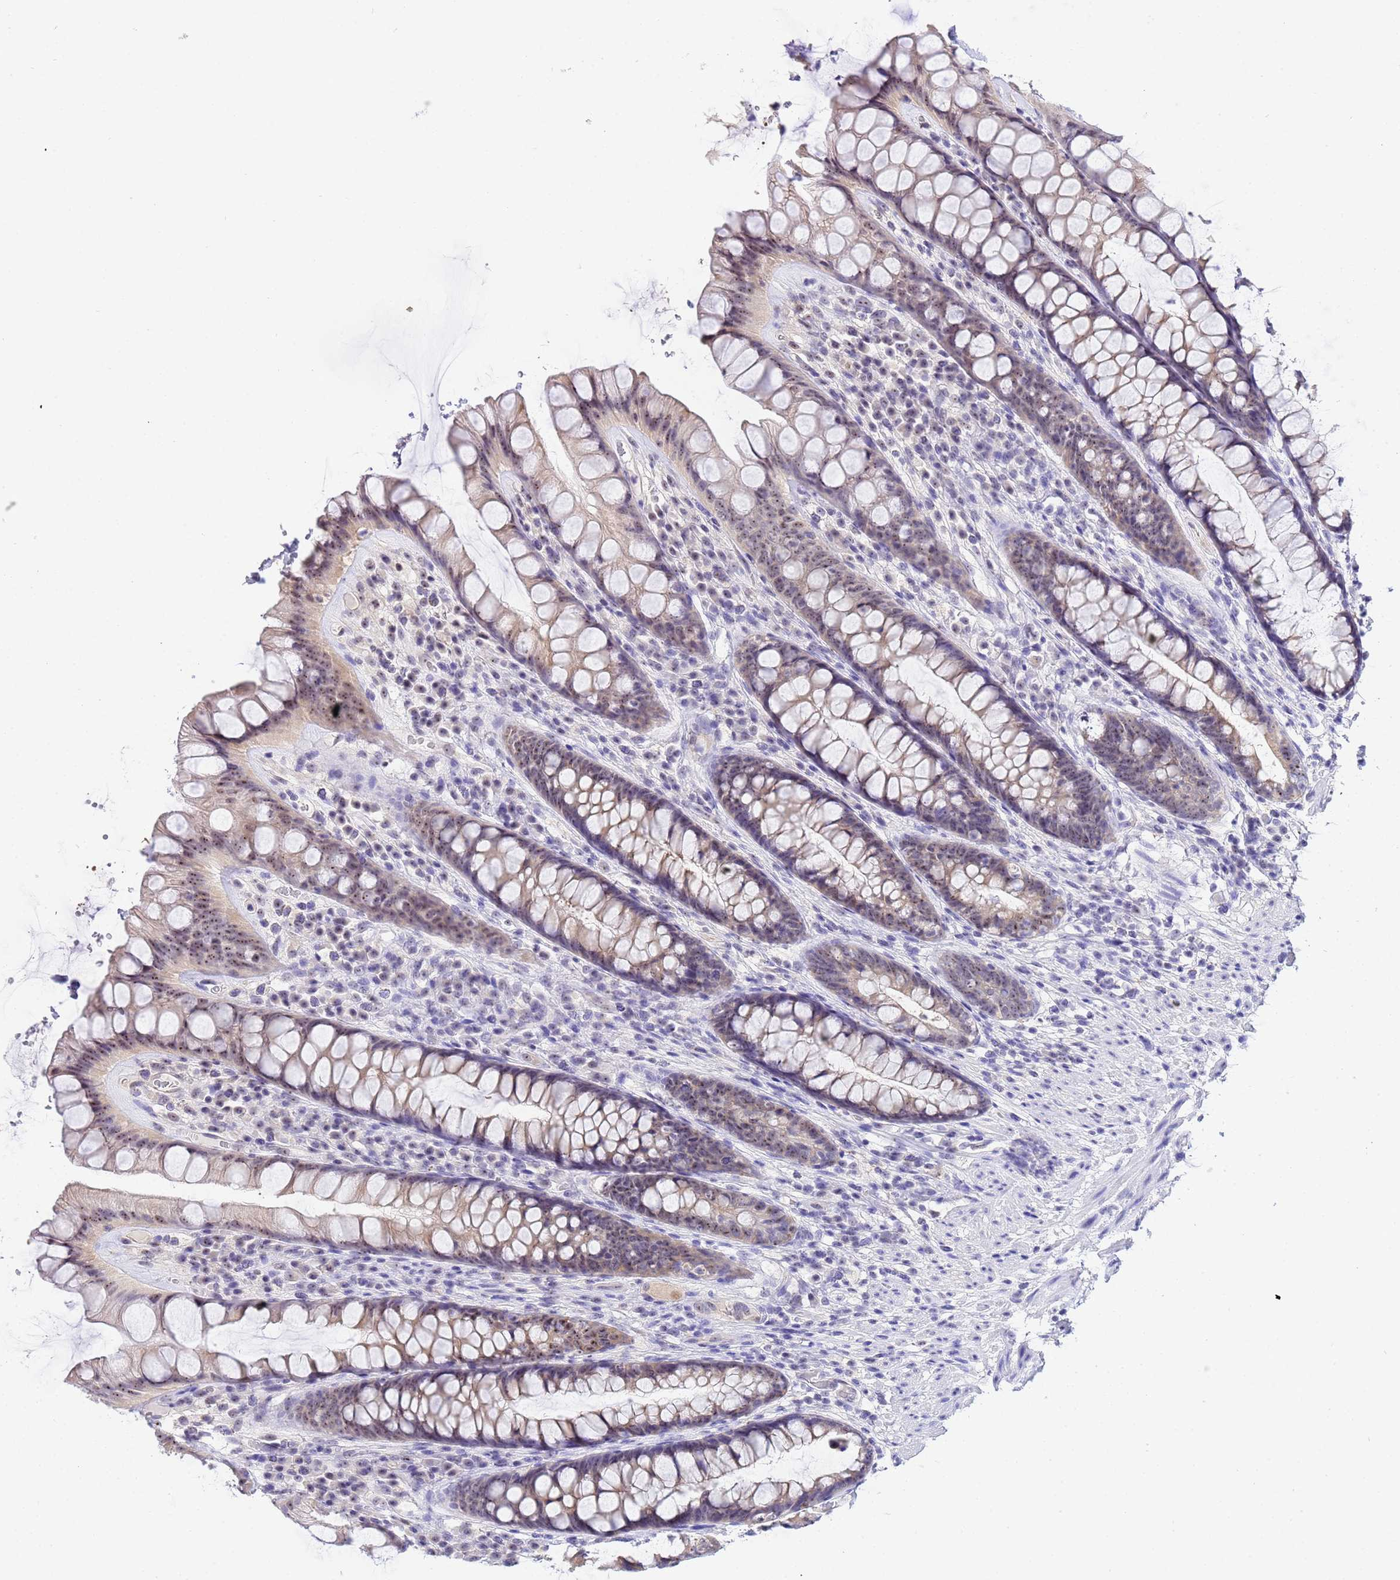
{"staining": {"intensity": "weak", "quantity": "25%-75%", "location": "cytoplasmic/membranous,nuclear"}, "tissue": "rectum", "cell_type": "Glandular cells", "image_type": "normal", "snomed": [{"axis": "morphology", "description": "Normal tissue, NOS"}, {"axis": "topography", "description": "Rectum"}], "caption": "Immunohistochemical staining of benign human rectum exhibits 25%-75% levels of weak cytoplasmic/membranous,nuclear protein expression in about 25%-75% of glandular cells. (Stains: DAB (3,3'-diaminobenzidine) in brown, nuclei in blue, Microscopy: brightfield microscopy at high magnification).", "gene": "ACTL6B", "patient": {"sex": "male", "age": 74}}